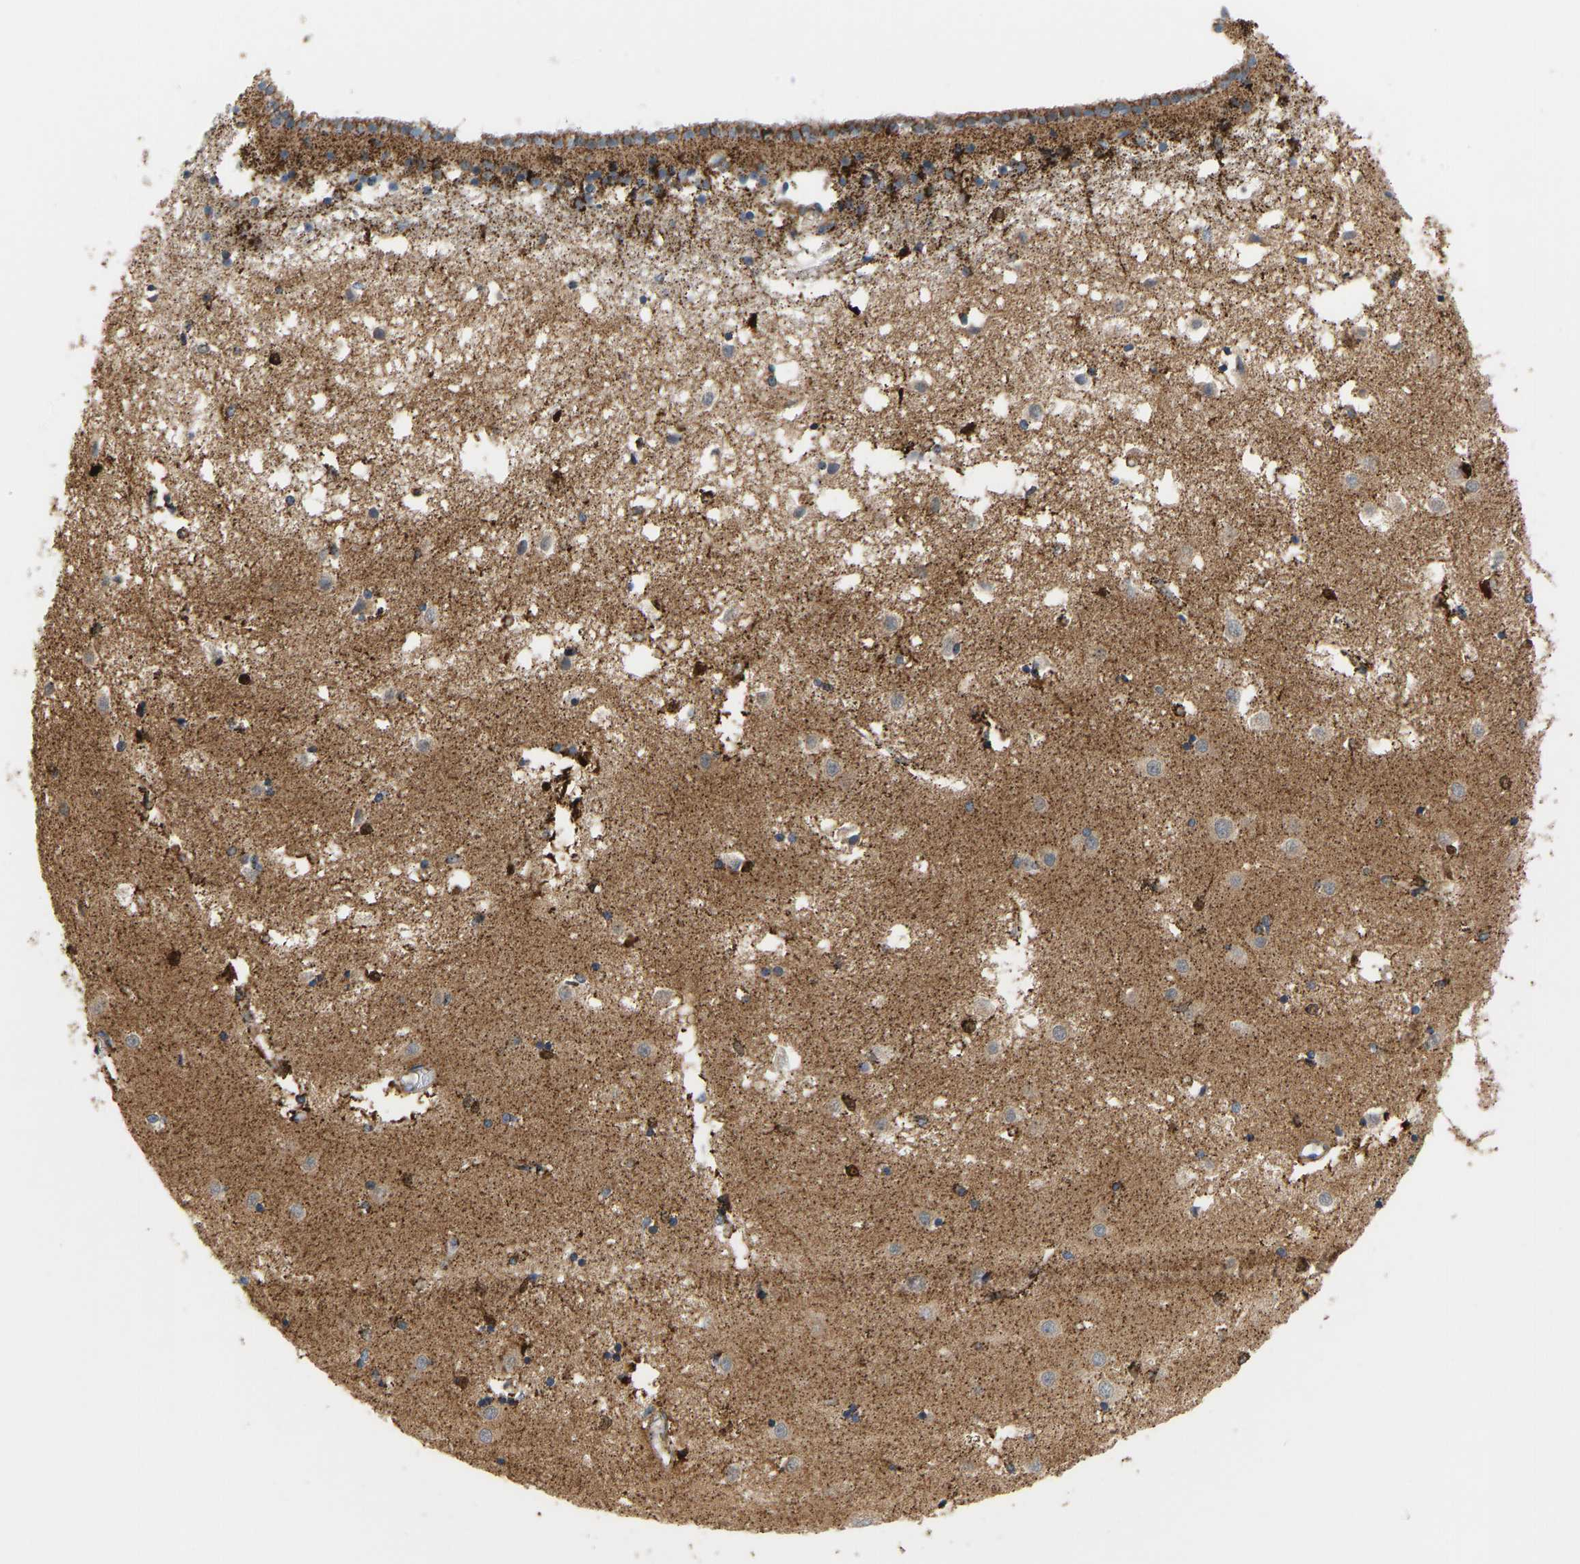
{"staining": {"intensity": "strong", "quantity": ">75%", "location": "cytoplasmic/membranous"}, "tissue": "caudate", "cell_type": "Glial cells", "image_type": "normal", "snomed": [{"axis": "morphology", "description": "Normal tissue, NOS"}, {"axis": "topography", "description": "Lateral ventricle wall"}], "caption": "Protein staining shows strong cytoplasmic/membranous positivity in approximately >75% of glial cells in normal caudate. (IHC, brightfield microscopy, high magnification).", "gene": "GPSM2", "patient": {"sex": "male", "age": 45}}